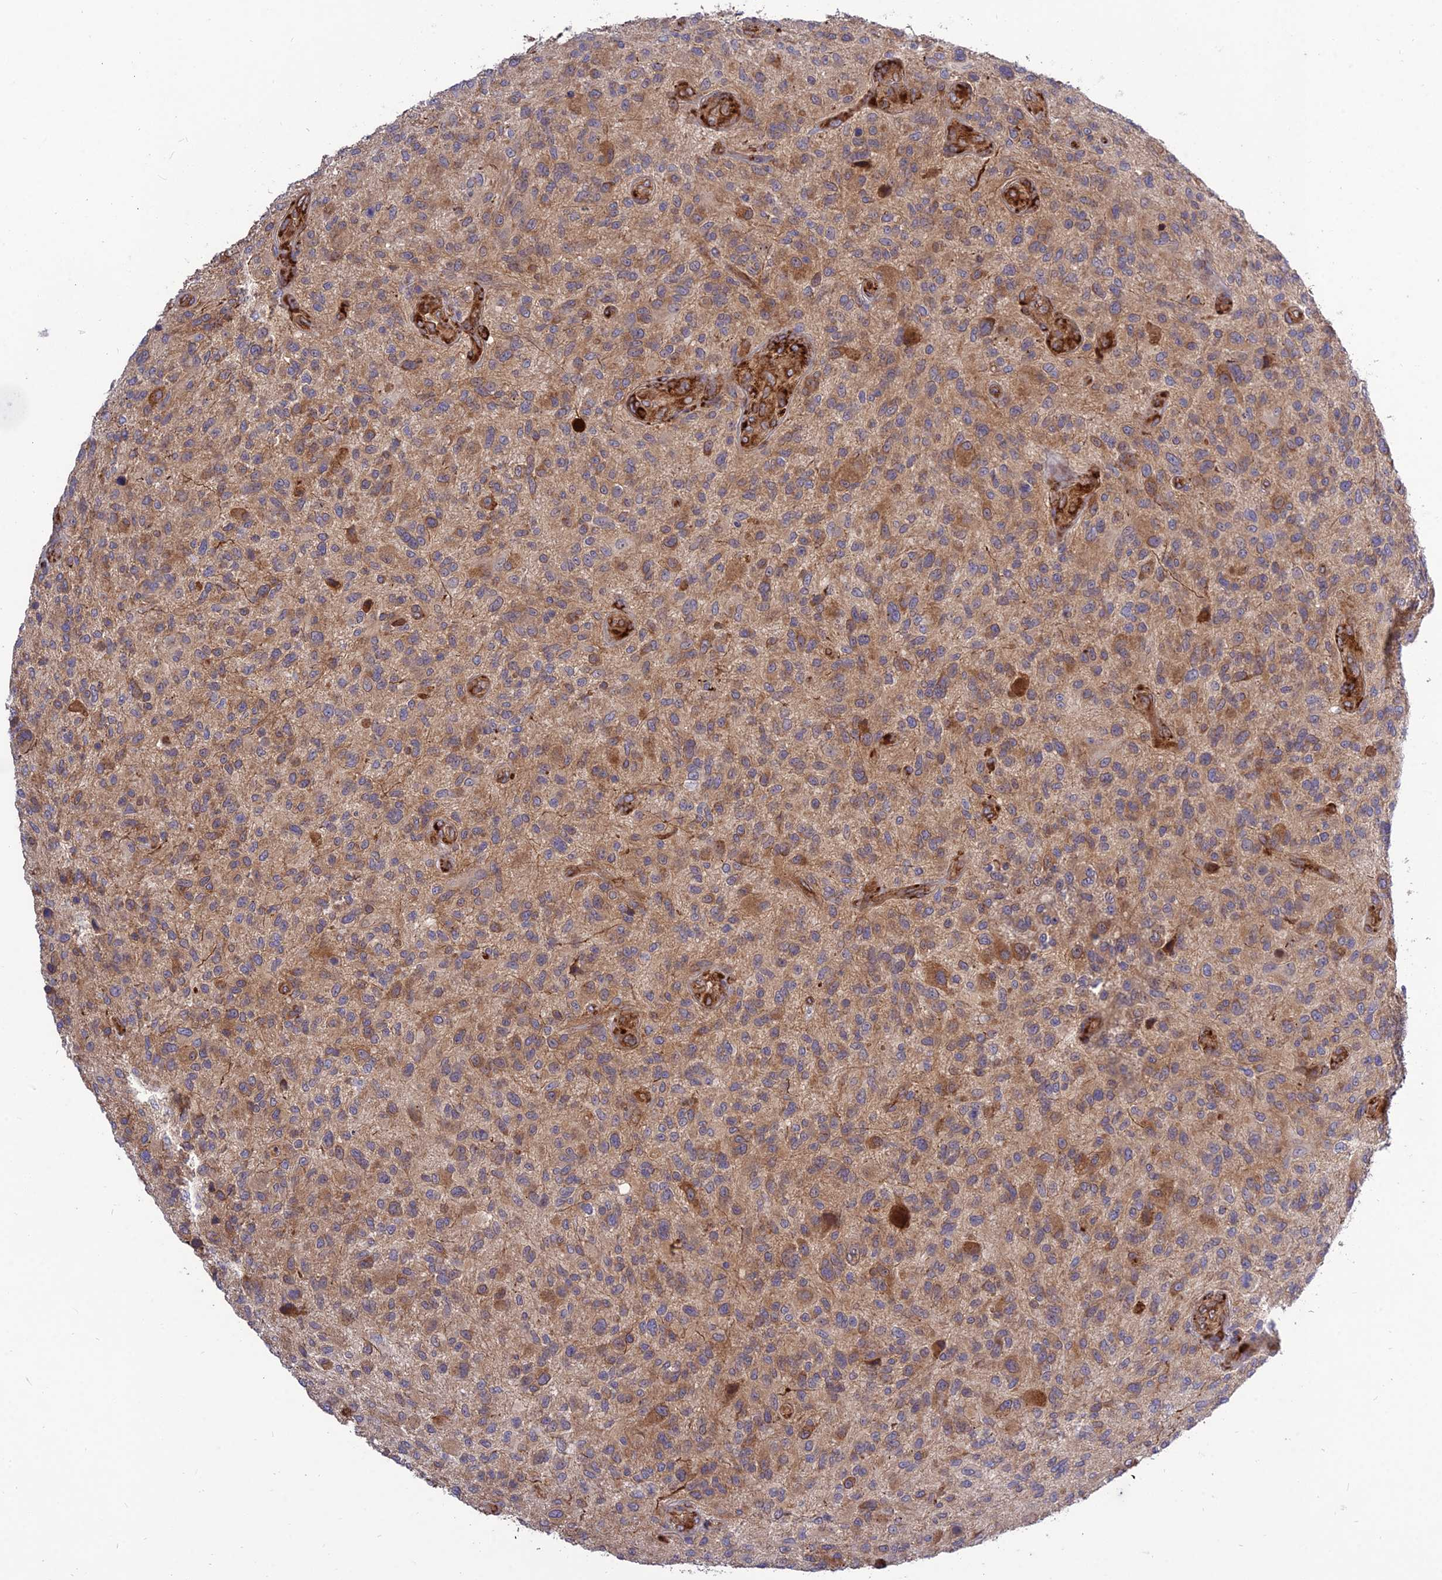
{"staining": {"intensity": "moderate", "quantity": "25%-75%", "location": "cytoplasmic/membranous"}, "tissue": "glioma", "cell_type": "Tumor cells", "image_type": "cancer", "snomed": [{"axis": "morphology", "description": "Glioma, malignant, High grade"}, {"axis": "topography", "description": "Brain"}], "caption": "Glioma stained for a protein exhibits moderate cytoplasmic/membranous positivity in tumor cells. The staining is performed using DAB (3,3'-diaminobenzidine) brown chromogen to label protein expression. The nuclei are counter-stained blue using hematoxylin.", "gene": "CRTAP", "patient": {"sex": "male", "age": 47}}